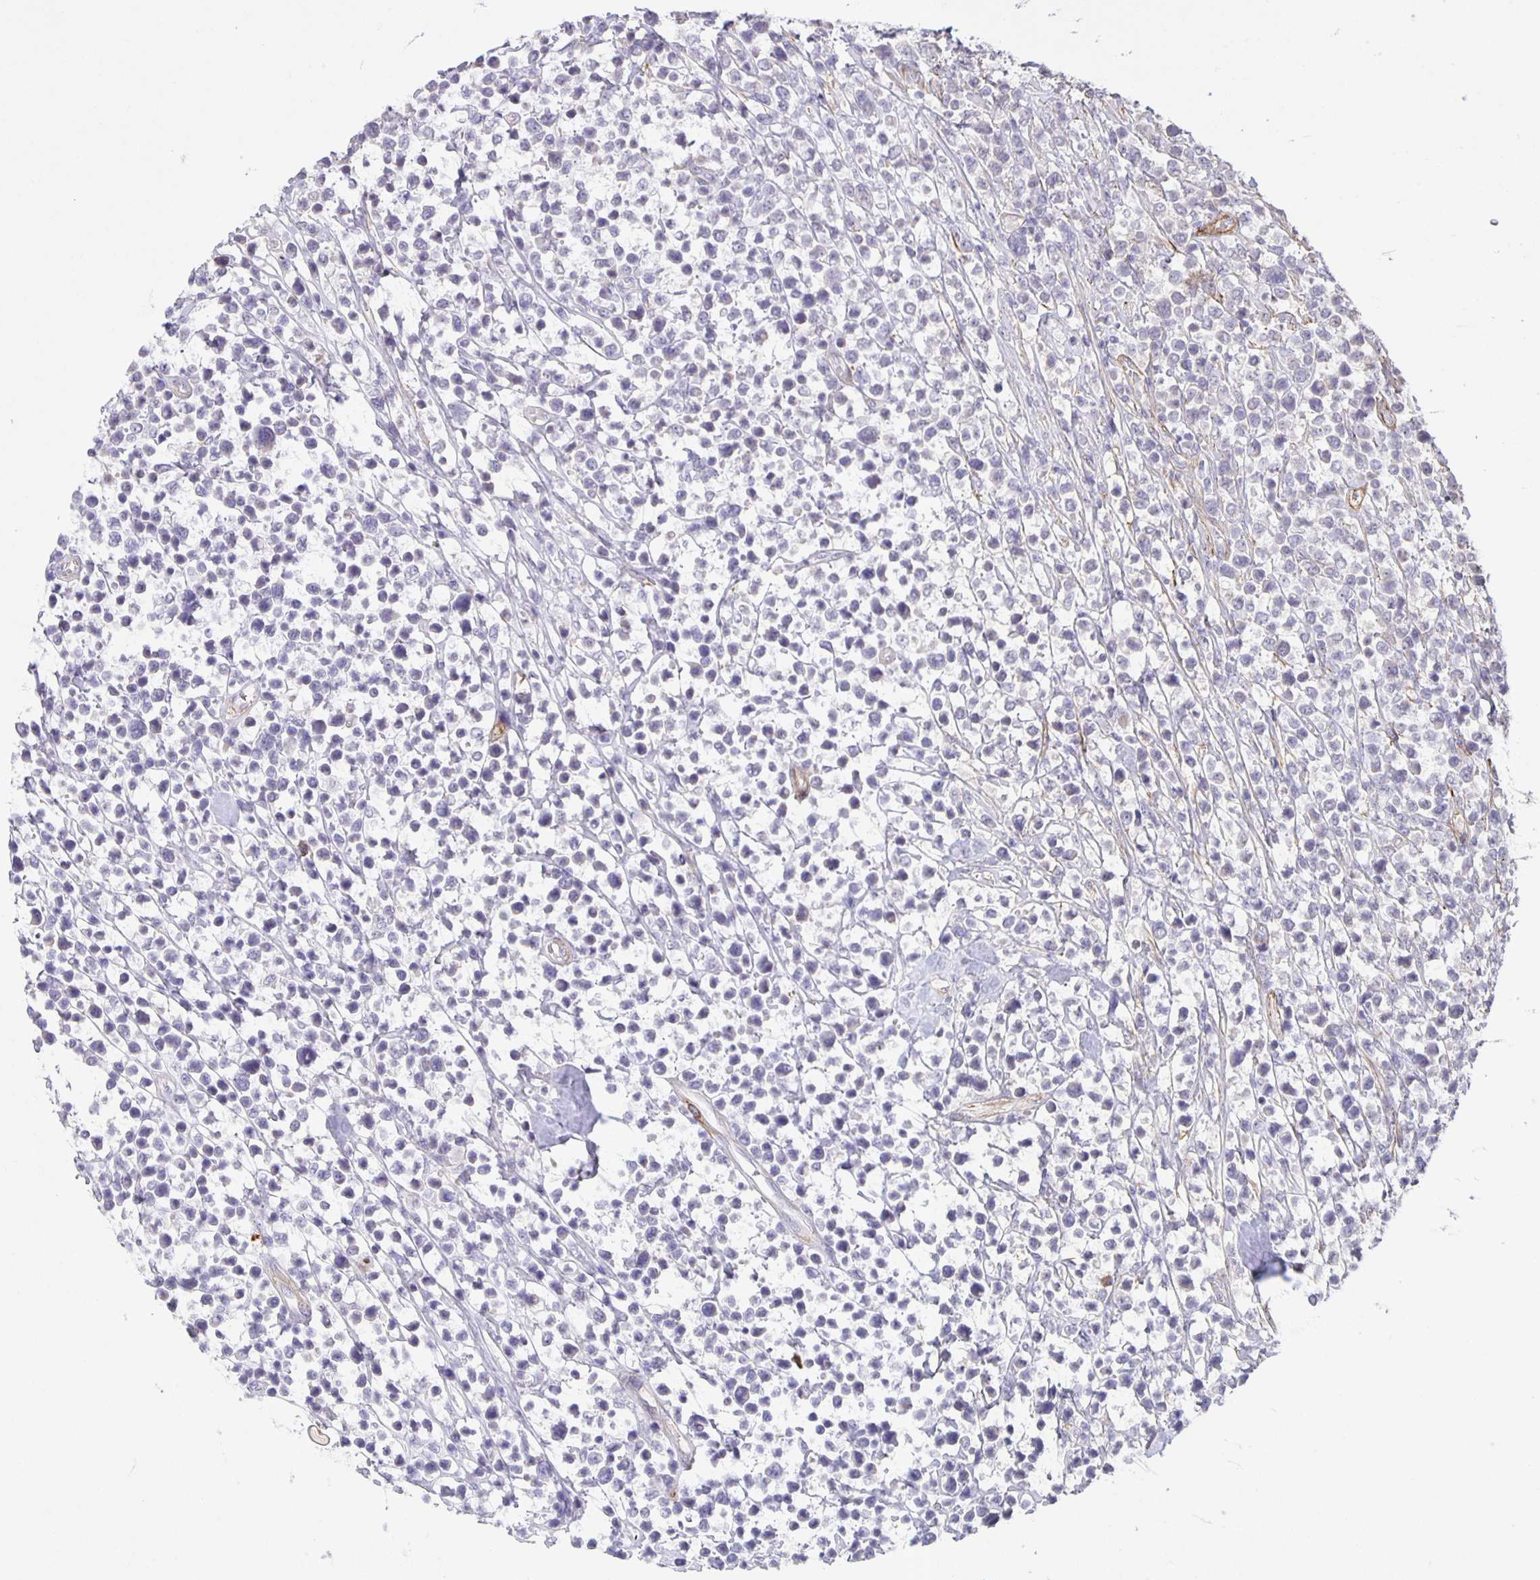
{"staining": {"intensity": "negative", "quantity": "none", "location": "none"}, "tissue": "lymphoma", "cell_type": "Tumor cells", "image_type": "cancer", "snomed": [{"axis": "morphology", "description": "Malignant lymphoma, non-Hodgkin's type, High grade"}, {"axis": "topography", "description": "Soft tissue"}], "caption": "An IHC photomicrograph of lymphoma is shown. There is no staining in tumor cells of lymphoma.", "gene": "SRCIN1", "patient": {"sex": "female", "age": 56}}